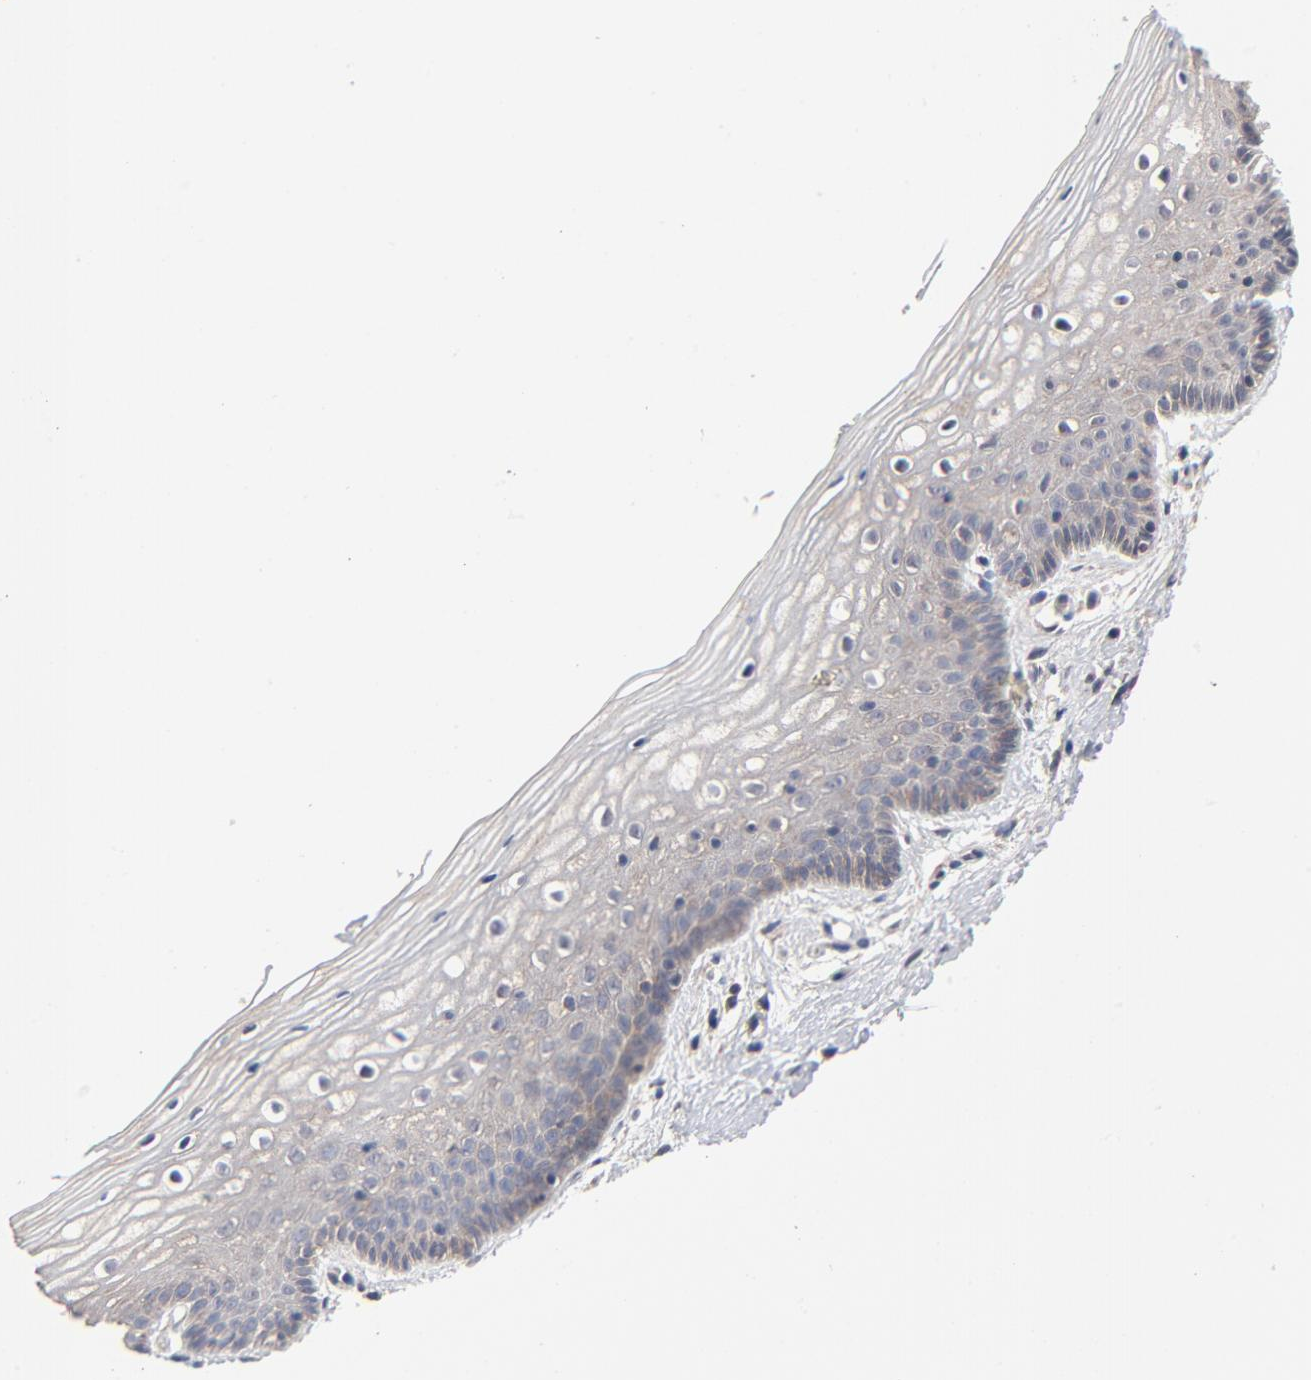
{"staining": {"intensity": "weak", "quantity": "25%-75%", "location": "cytoplasmic/membranous"}, "tissue": "vagina", "cell_type": "Squamous epithelial cells", "image_type": "normal", "snomed": [{"axis": "morphology", "description": "Normal tissue, NOS"}, {"axis": "topography", "description": "Vagina"}], "caption": "Protein expression analysis of benign vagina exhibits weak cytoplasmic/membranous expression in about 25%-75% of squamous epithelial cells.", "gene": "ABLIM3", "patient": {"sex": "female", "age": 46}}